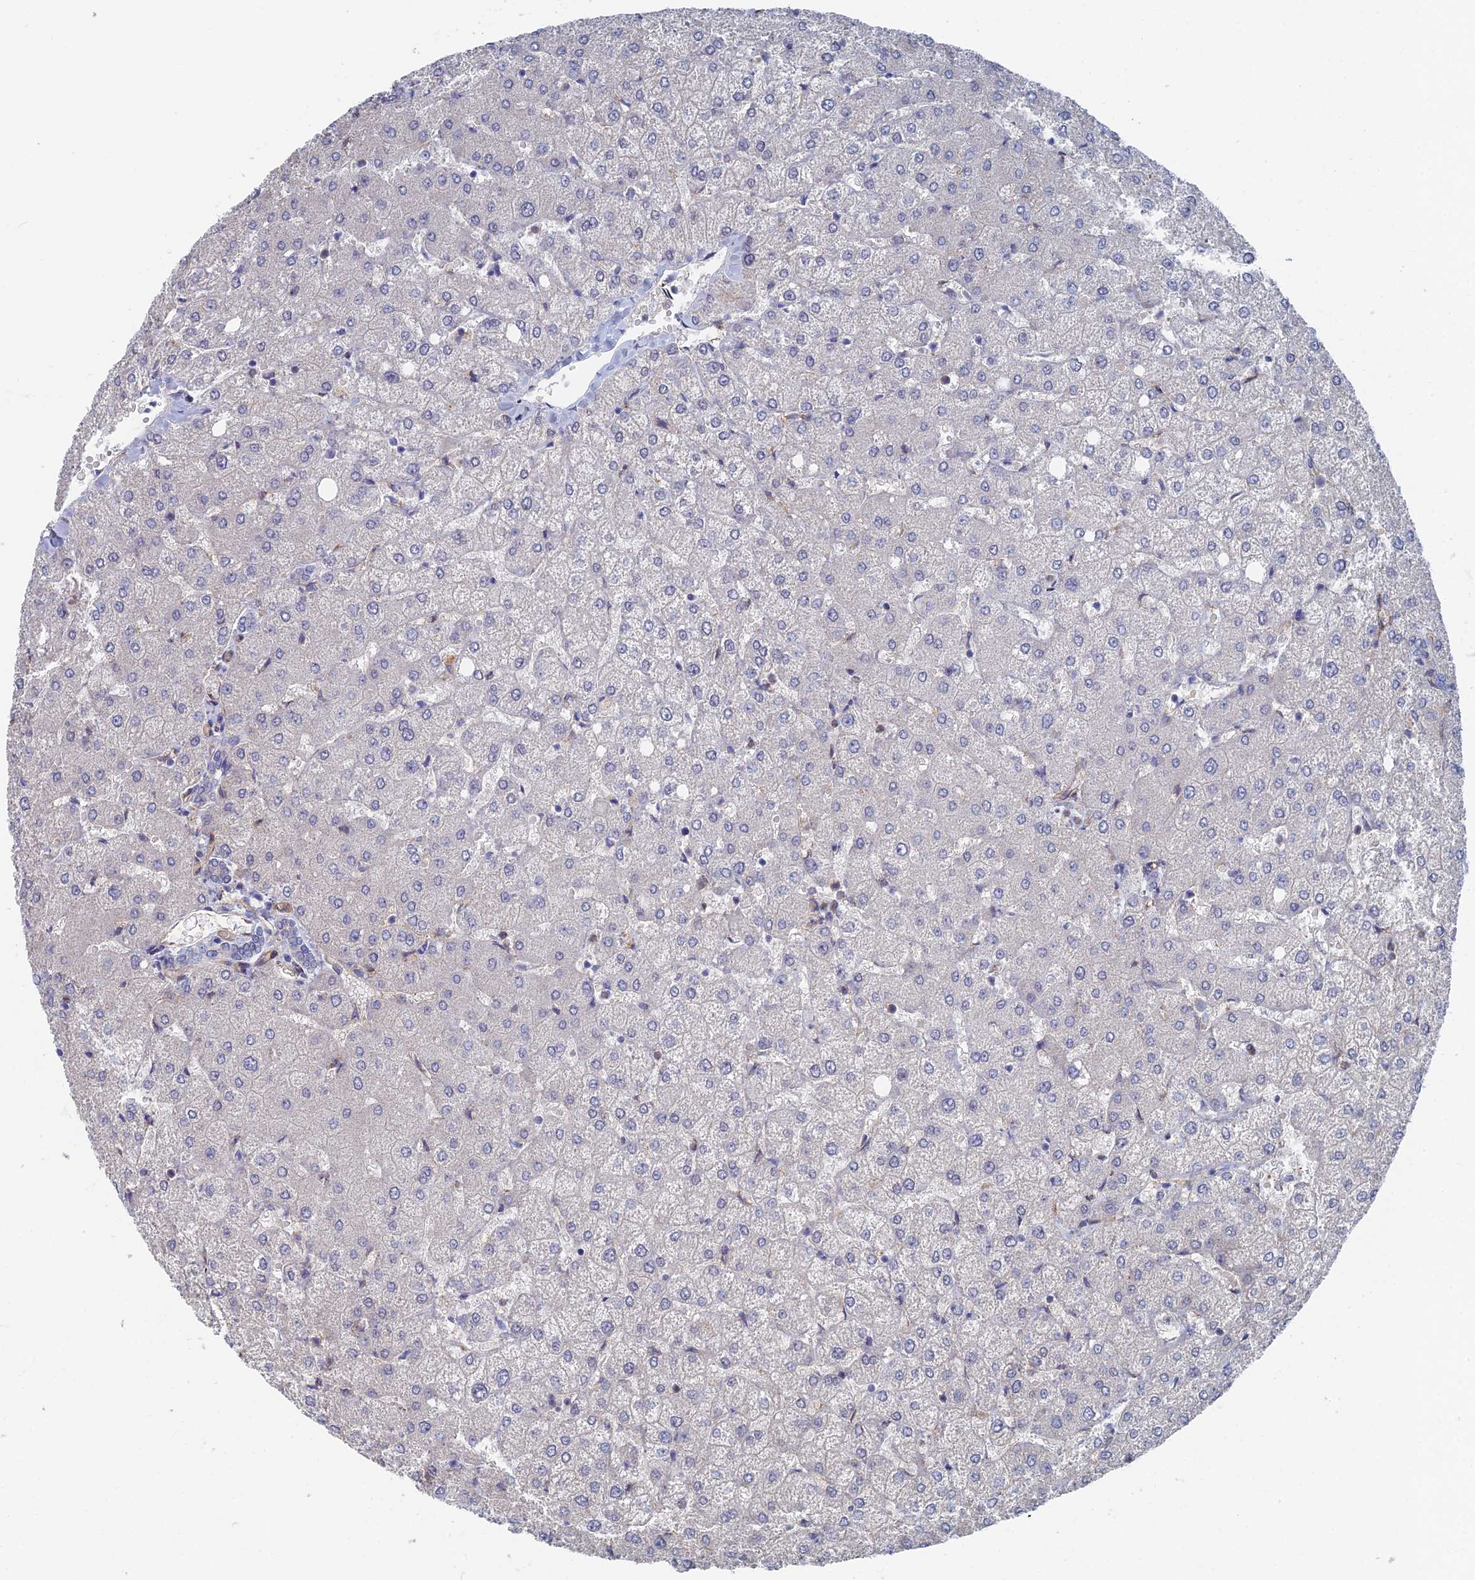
{"staining": {"intensity": "negative", "quantity": "none", "location": "none"}, "tissue": "liver", "cell_type": "Cholangiocytes", "image_type": "normal", "snomed": [{"axis": "morphology", "description": "Normal tissue, NOS"}, {"axis": "topography", "description": "Liver"}], "caption": "The photomicrograph exhibits no staining of cholangiocytes in benign liver.", "gene": "ARAP3", "patient": {"sex": "female", "age": 54}}